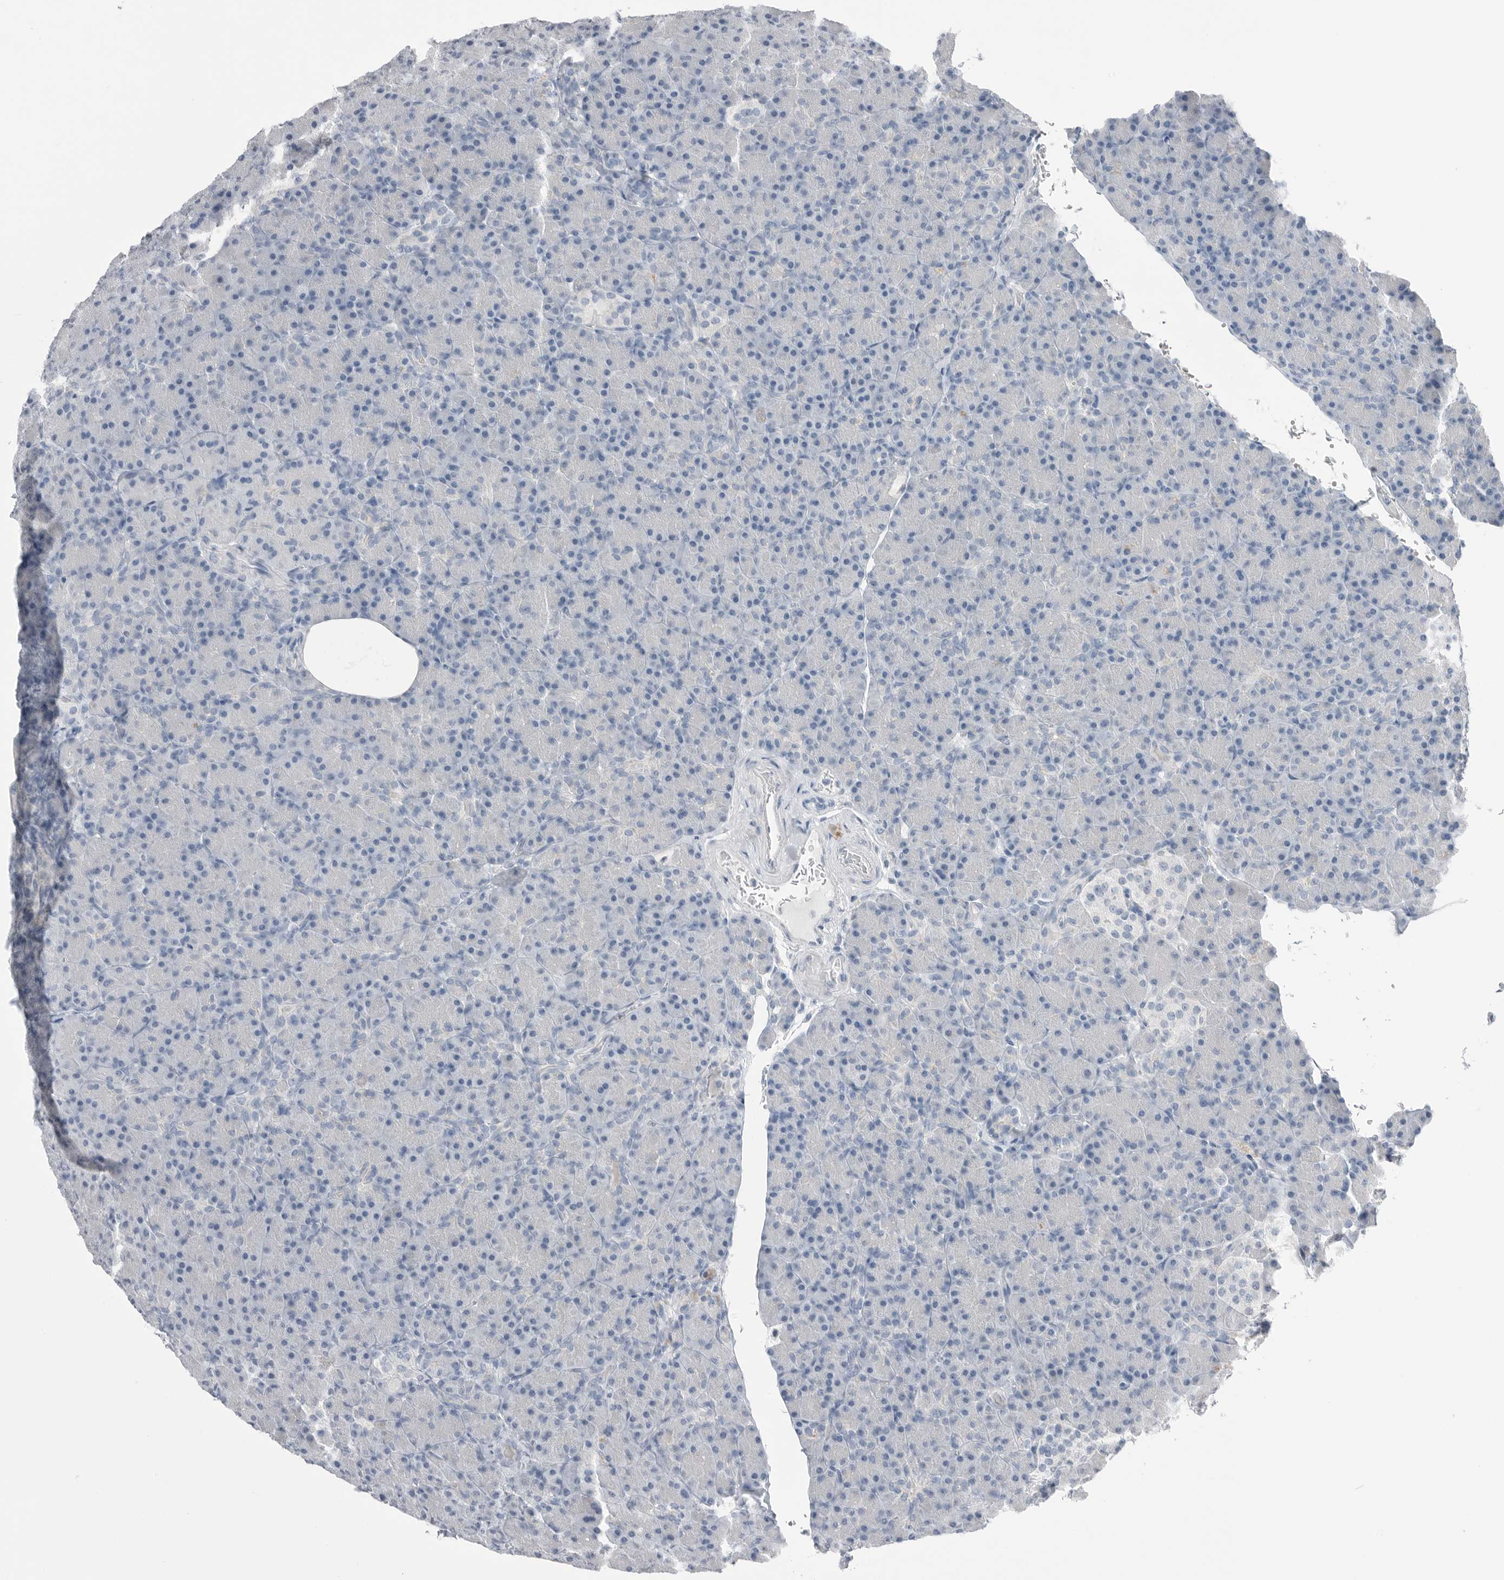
{"staining": {"intensity": "negative", "quantity": "none", "location": "none"}, "tissue": "pancreas", "cell_type": "Exocrine glandular cells", "image_type": "normal", "snomed": [{"axis": "morphology", "description": "Normal tissue, NOS"}, {"axis": "topography", "description": "Pancreas"}], "caption": "The photomicrograph reveals no staining of exocrine glandular cells in benign pancreas.", "gene": "ABHD12", "patient": {"sex": "female", "age": 43}}